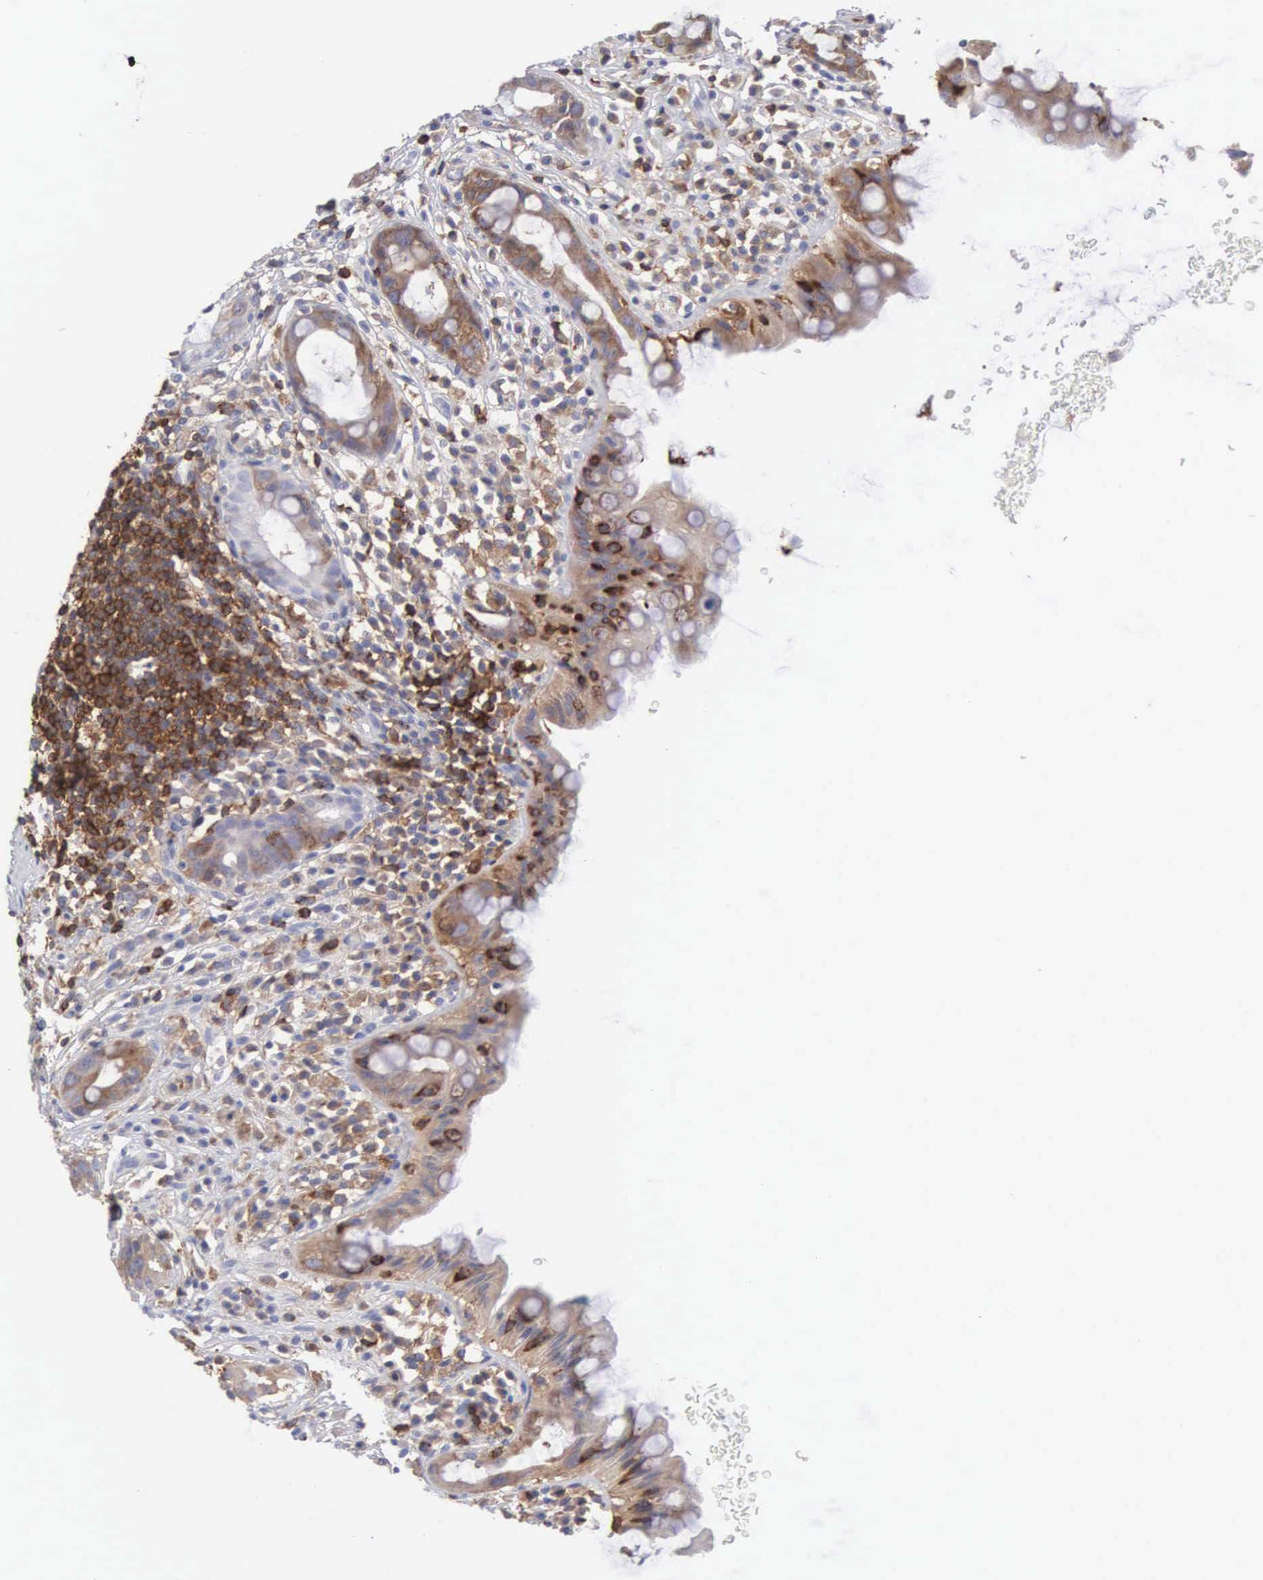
{"staining": {"intensity": "strong", "quantity": ">75%", "location": "cytoplasmic/membranous"}, "tissue": "rectum", "cell_type": "Glandular cells", "image_type": "normal", "snomed": [{"axis": "morphology", "description": "Normal tissue, NOS"}, {"axis": "topography", "description": "Rectum"}], "caption": "Glandular cells exhibit high levels of strong cytoplasmic/membranous positivity in approximately >75% of cells in benign human rectum.", "gene": "ENSG00000285304", "patient": {"sex": "male", "age": 65}}